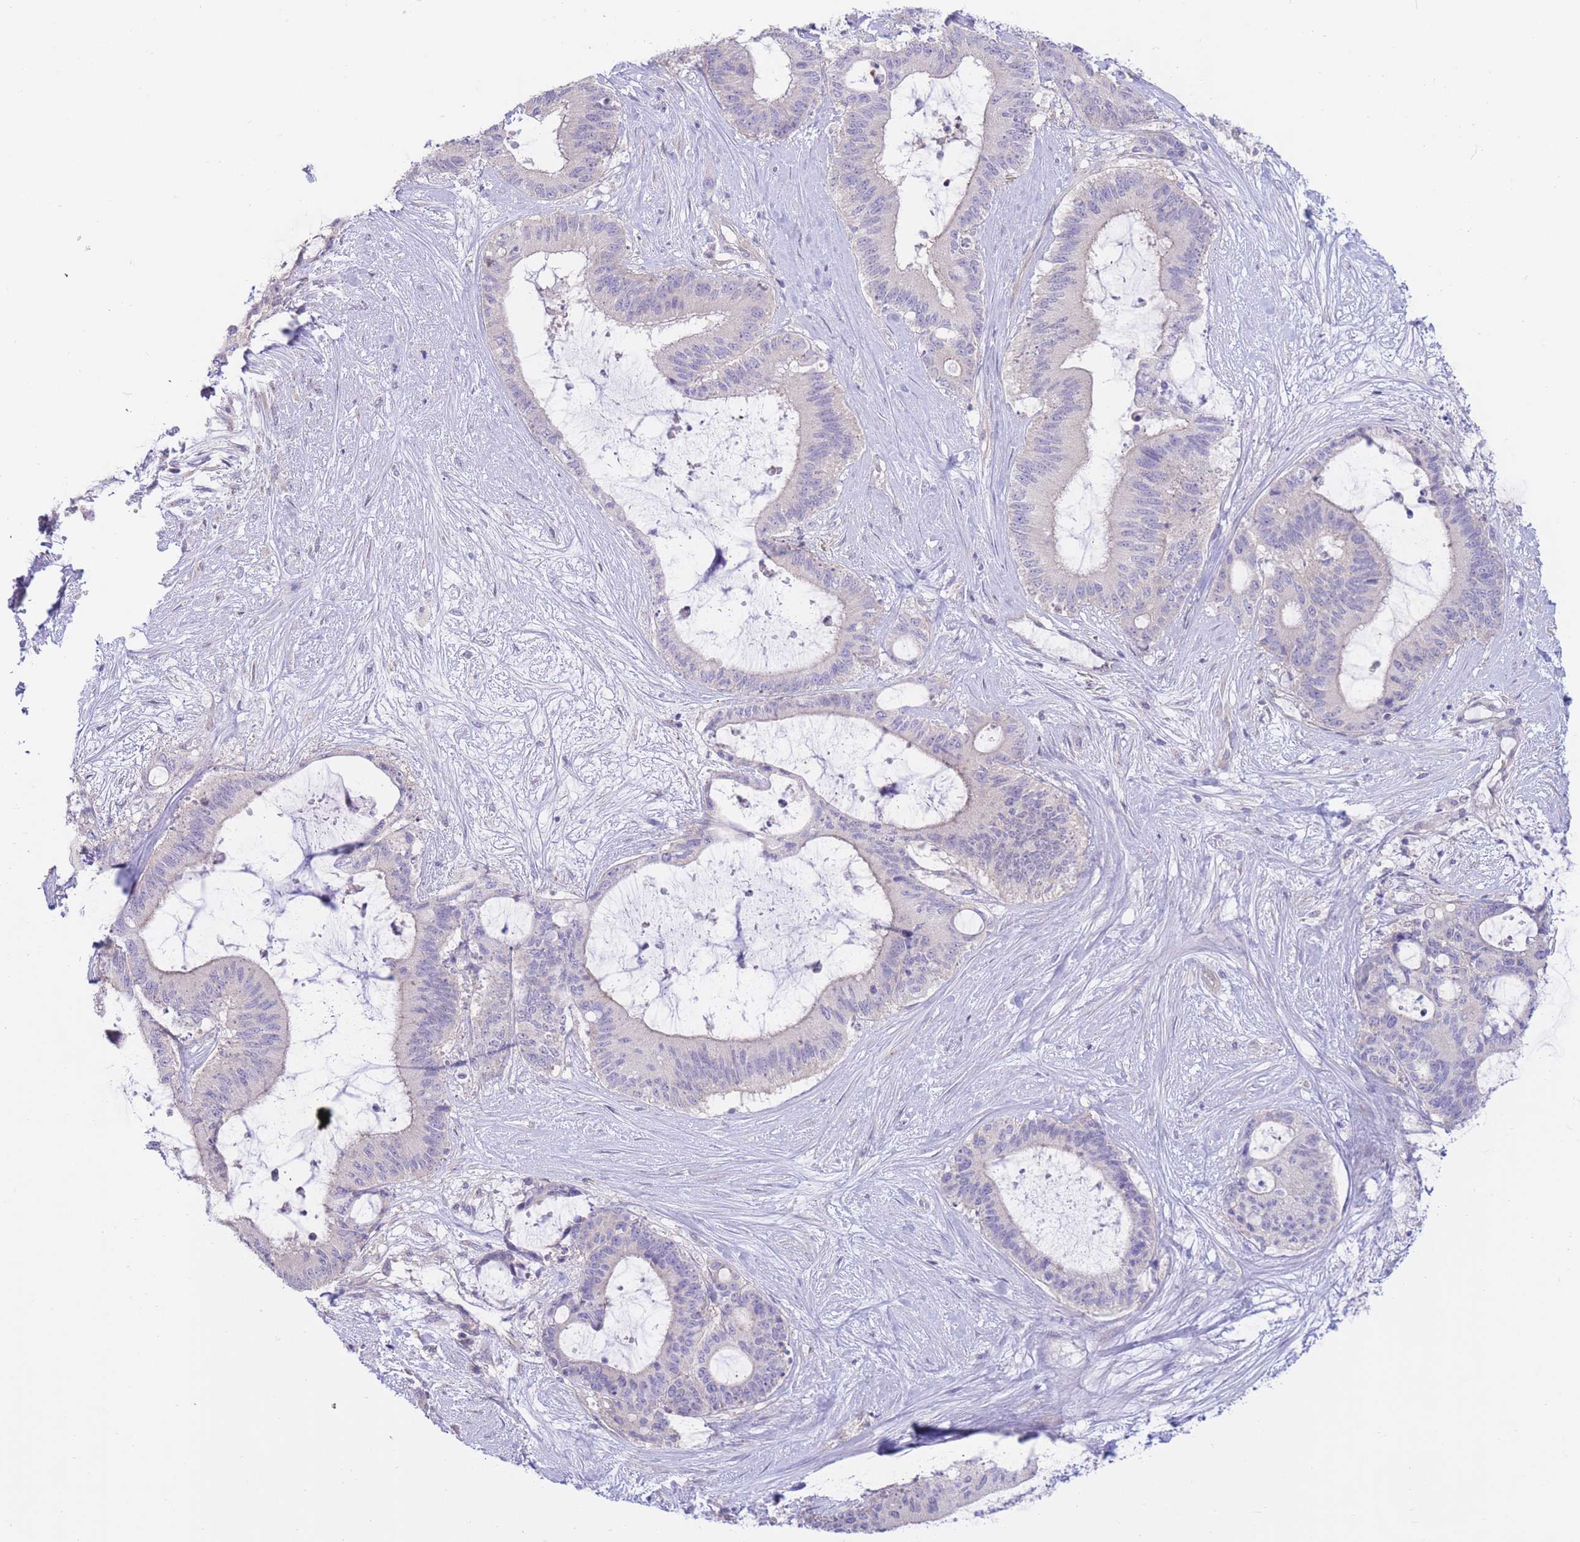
{"staining": {"intensity": "weak", "quantity": "<25%", "location": "cytoplasmic/membranous"}, "tissue": "liver cancer", "cell_type": "Tumor cells", "image_type": "cancer", "snomed": [{"axis": "morphology", "description": "Normal tissue, NOS"}, {"axis": "morphology", "description": "Cholangiocarcinoma"}, {"axis": "topography", "description": "Liver"}, {"axis": "topography", "description": "Peripheral nerve tissue"}], "caption": "Liver cancer stained for a protein using IHC reveals no expression tumor cells.", "gene": "ALS2CL", "patient": {"sex": "female", "age": 73}}